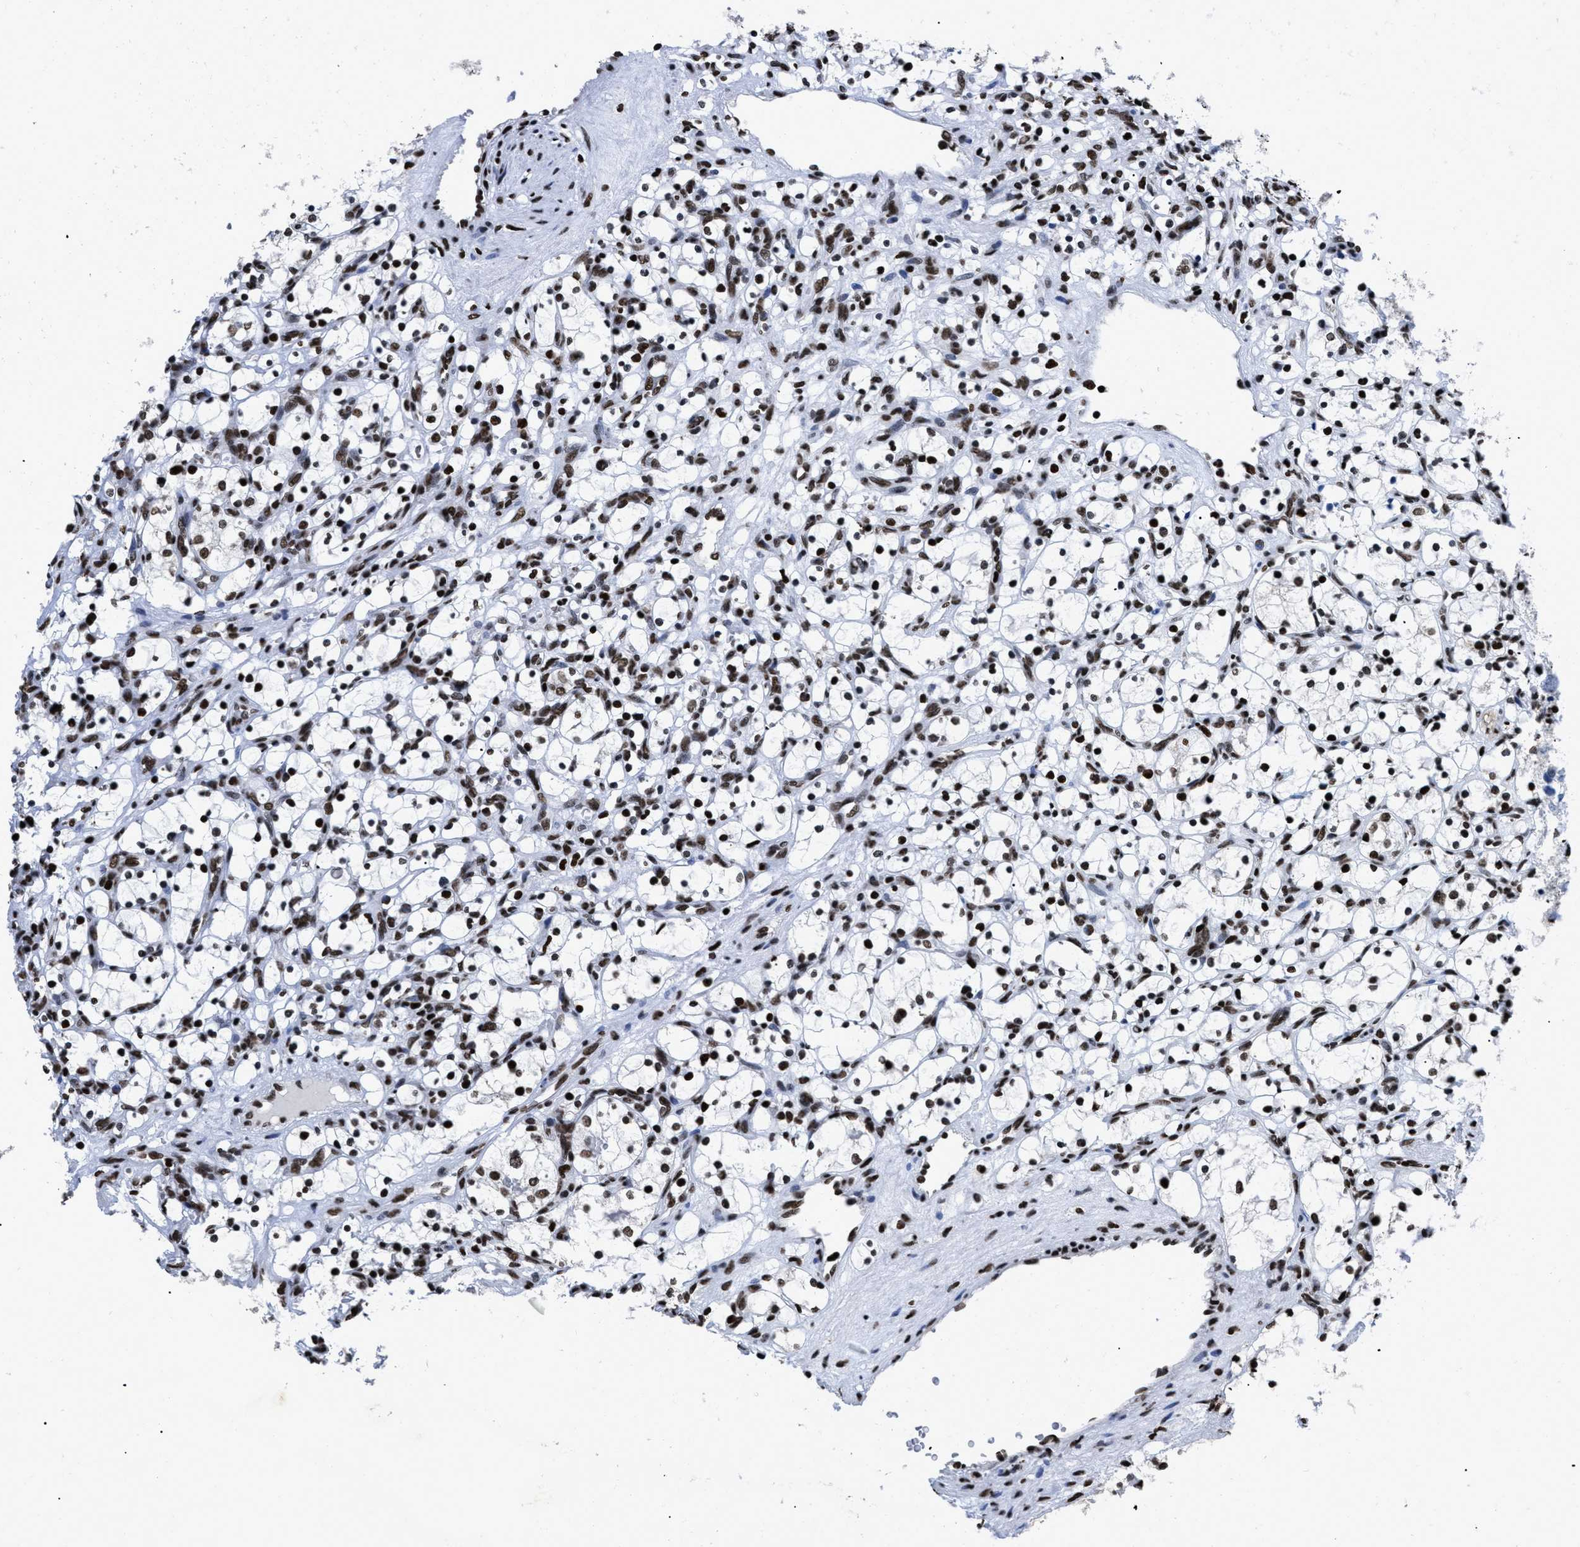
{"staining": {"intensity": "strong", "quantity": "25%-75%", "location": "nuclear"}, "tissue": "renal cancer", "cell_type": "Tumor cells", "image_type": "cancer", "snomed": [{"axis": "morphology", "description": "Adenocarcinoma, NOS"}, {"axis": "topography", "description": "Kidney"}], "caption": "Protein staining of renal adenocarcinoma tissue reveals strong nuclear staining in about 25%-75% of tumor cells.", "gene": "CALHM3", "patient": {"sex": "female", "age": 69}}